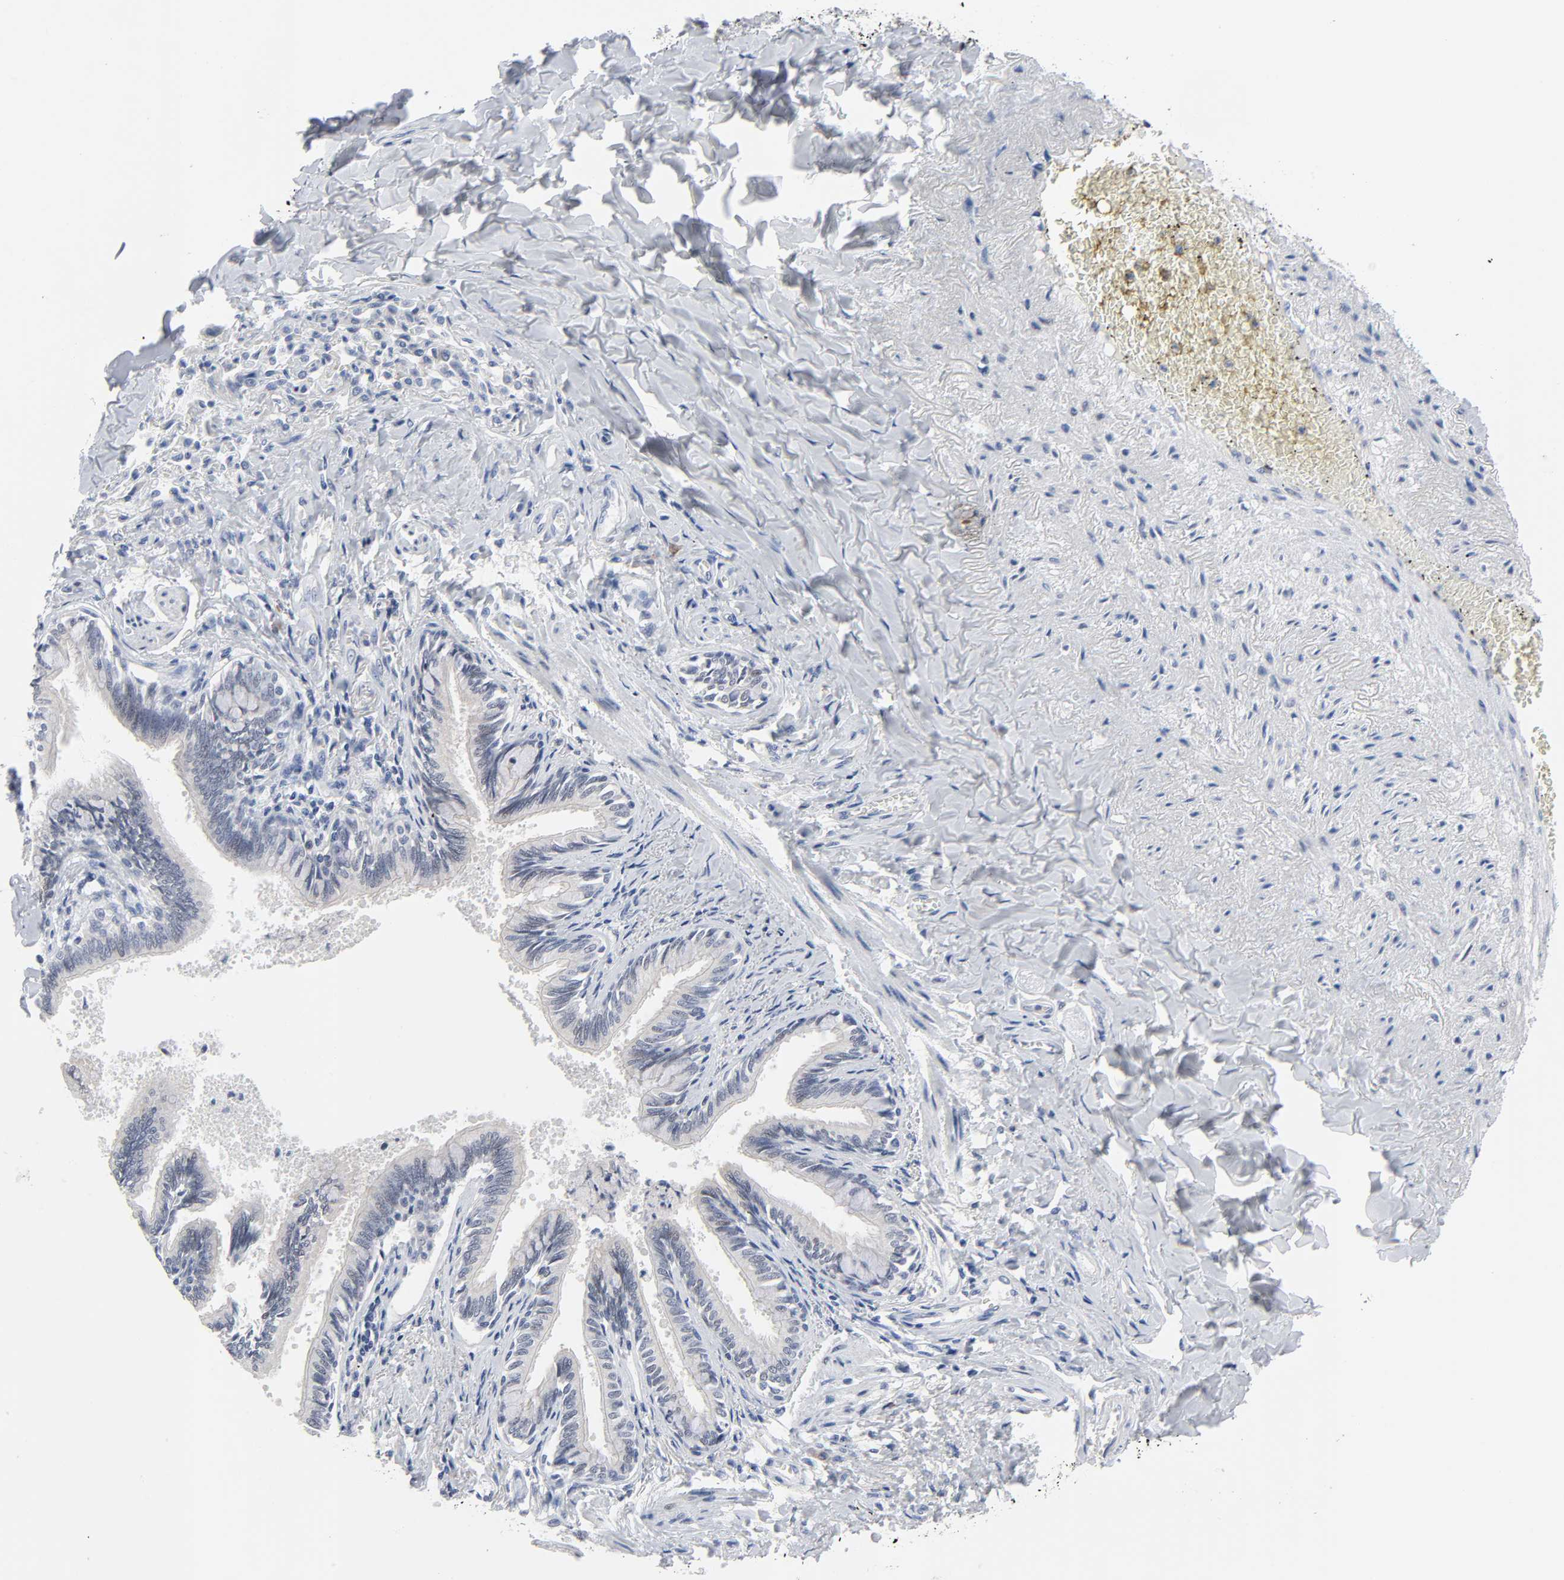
{"staining": {"intensity": "moderate", "quantity": "25%-75%", "location": "cytoplasmic/membranous,nuclear"}, "tissue": "bronchus", "cell_type": "Respiratory epithelial cells", "image_type": "normal", "snomed": [{"axis": "morphology", "description": "Normal tissue, NOS"}, {"axis": "topography", "description": "Lung"}], "caption": "The immunohistochemical stain labels moderate cytoplasmic/membranous,nuclear expression in respiratory epithelial cells of unremarkable bronchus.", "gene": "WEE1", "patient": {"sex": "male", "age": 64}}